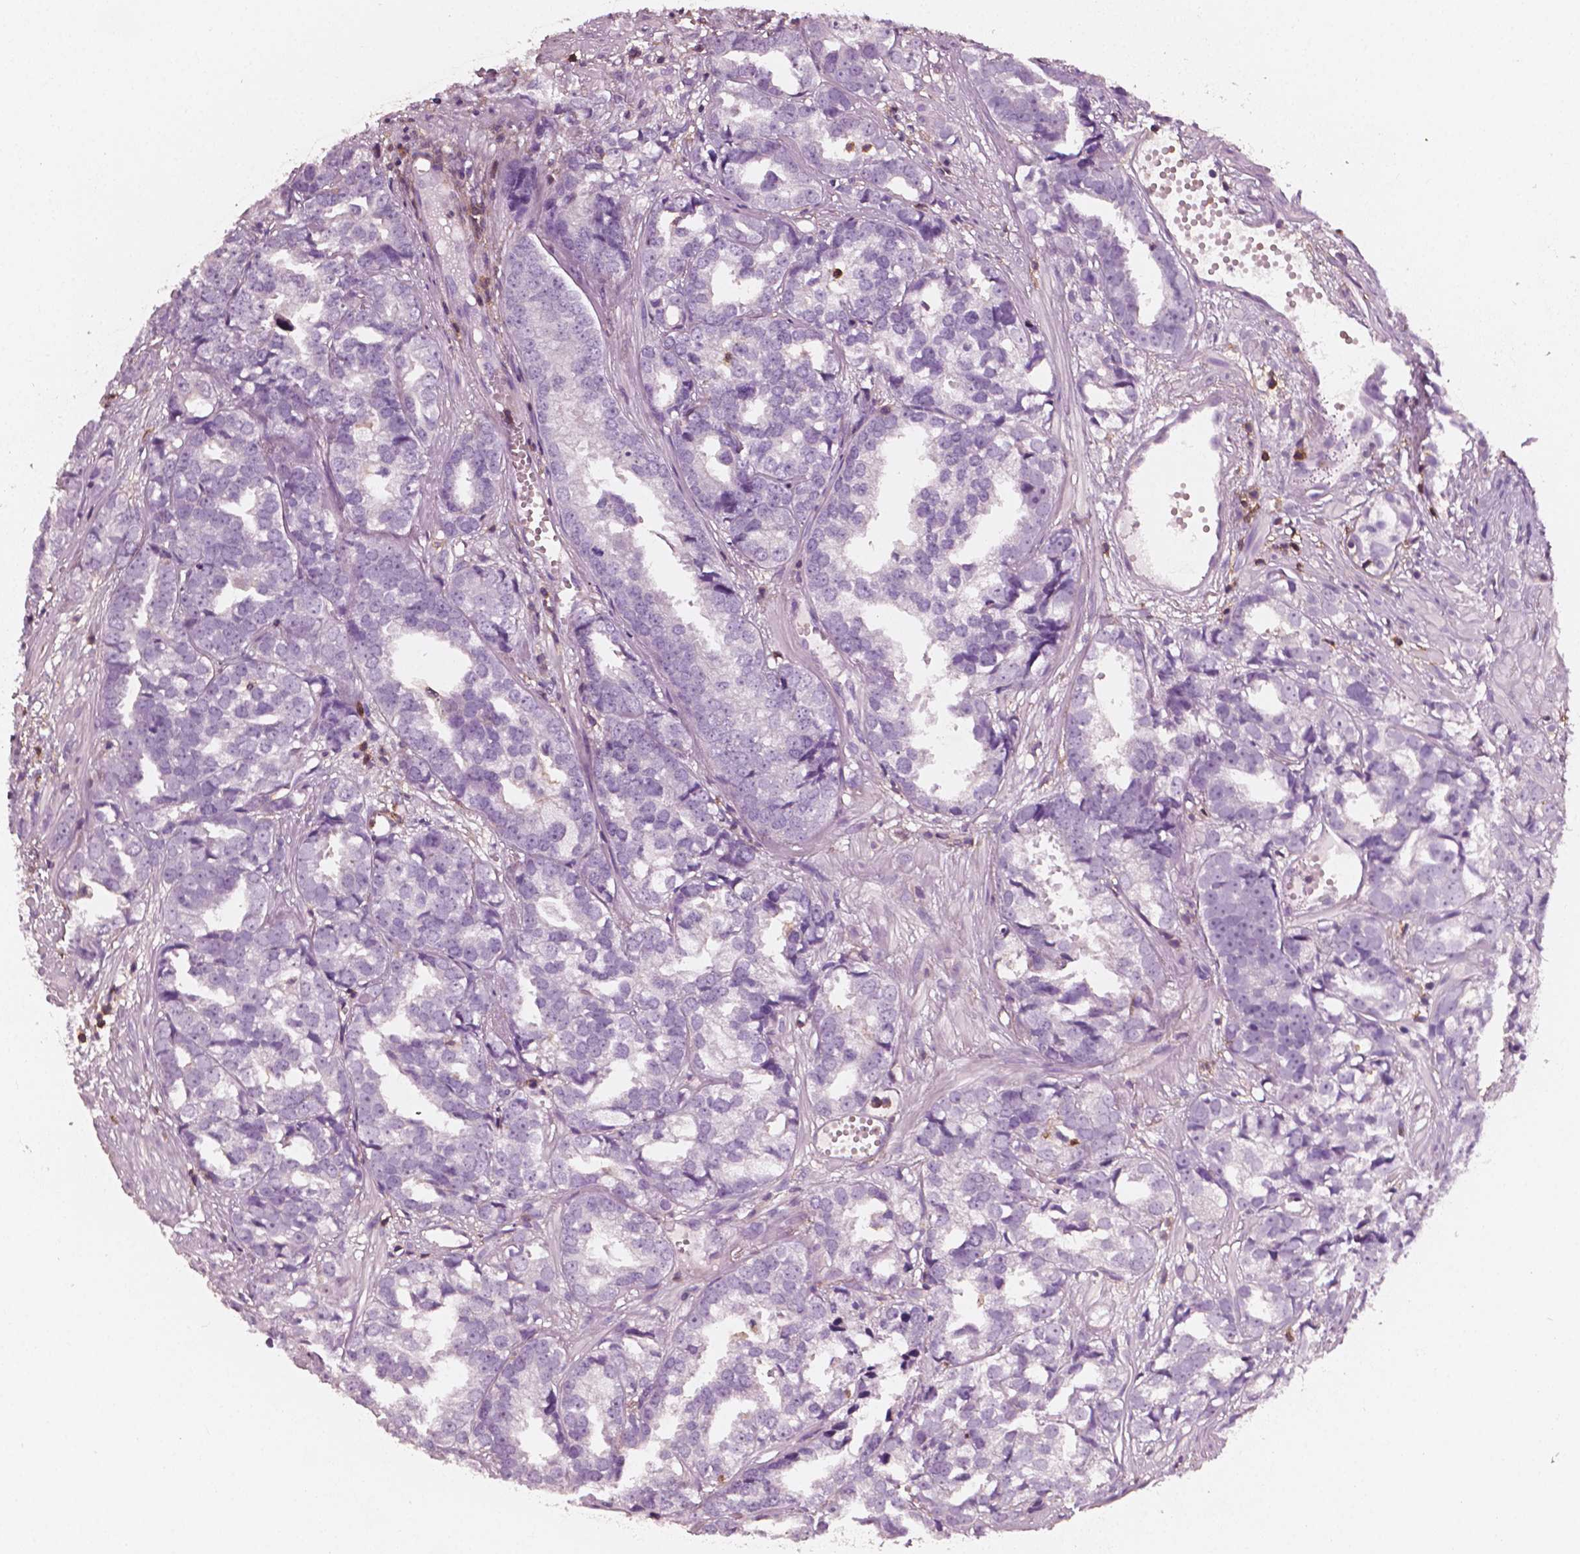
{"staining": {"intensity": "negative", "quantity": "none", "location": "none"}, "tissue": "prostate cancer", "cell_type": "Tumor cells", "image_type": "cancer", "snomed": [{"axis": "morphology", "description": "Adenocarcinoma, High grade"}, {"axis": "topography", "description": "Prostate"}], "caption": "Immunohistochemistry micrograph of neoplastic tissue: prostate cancer stained with DAB (3,3'-diaminobenzidine) reveals no significant protein staining in tumor cells.", "gene": "PTPRC", "patient": {"sex": "male", "age": 79}}